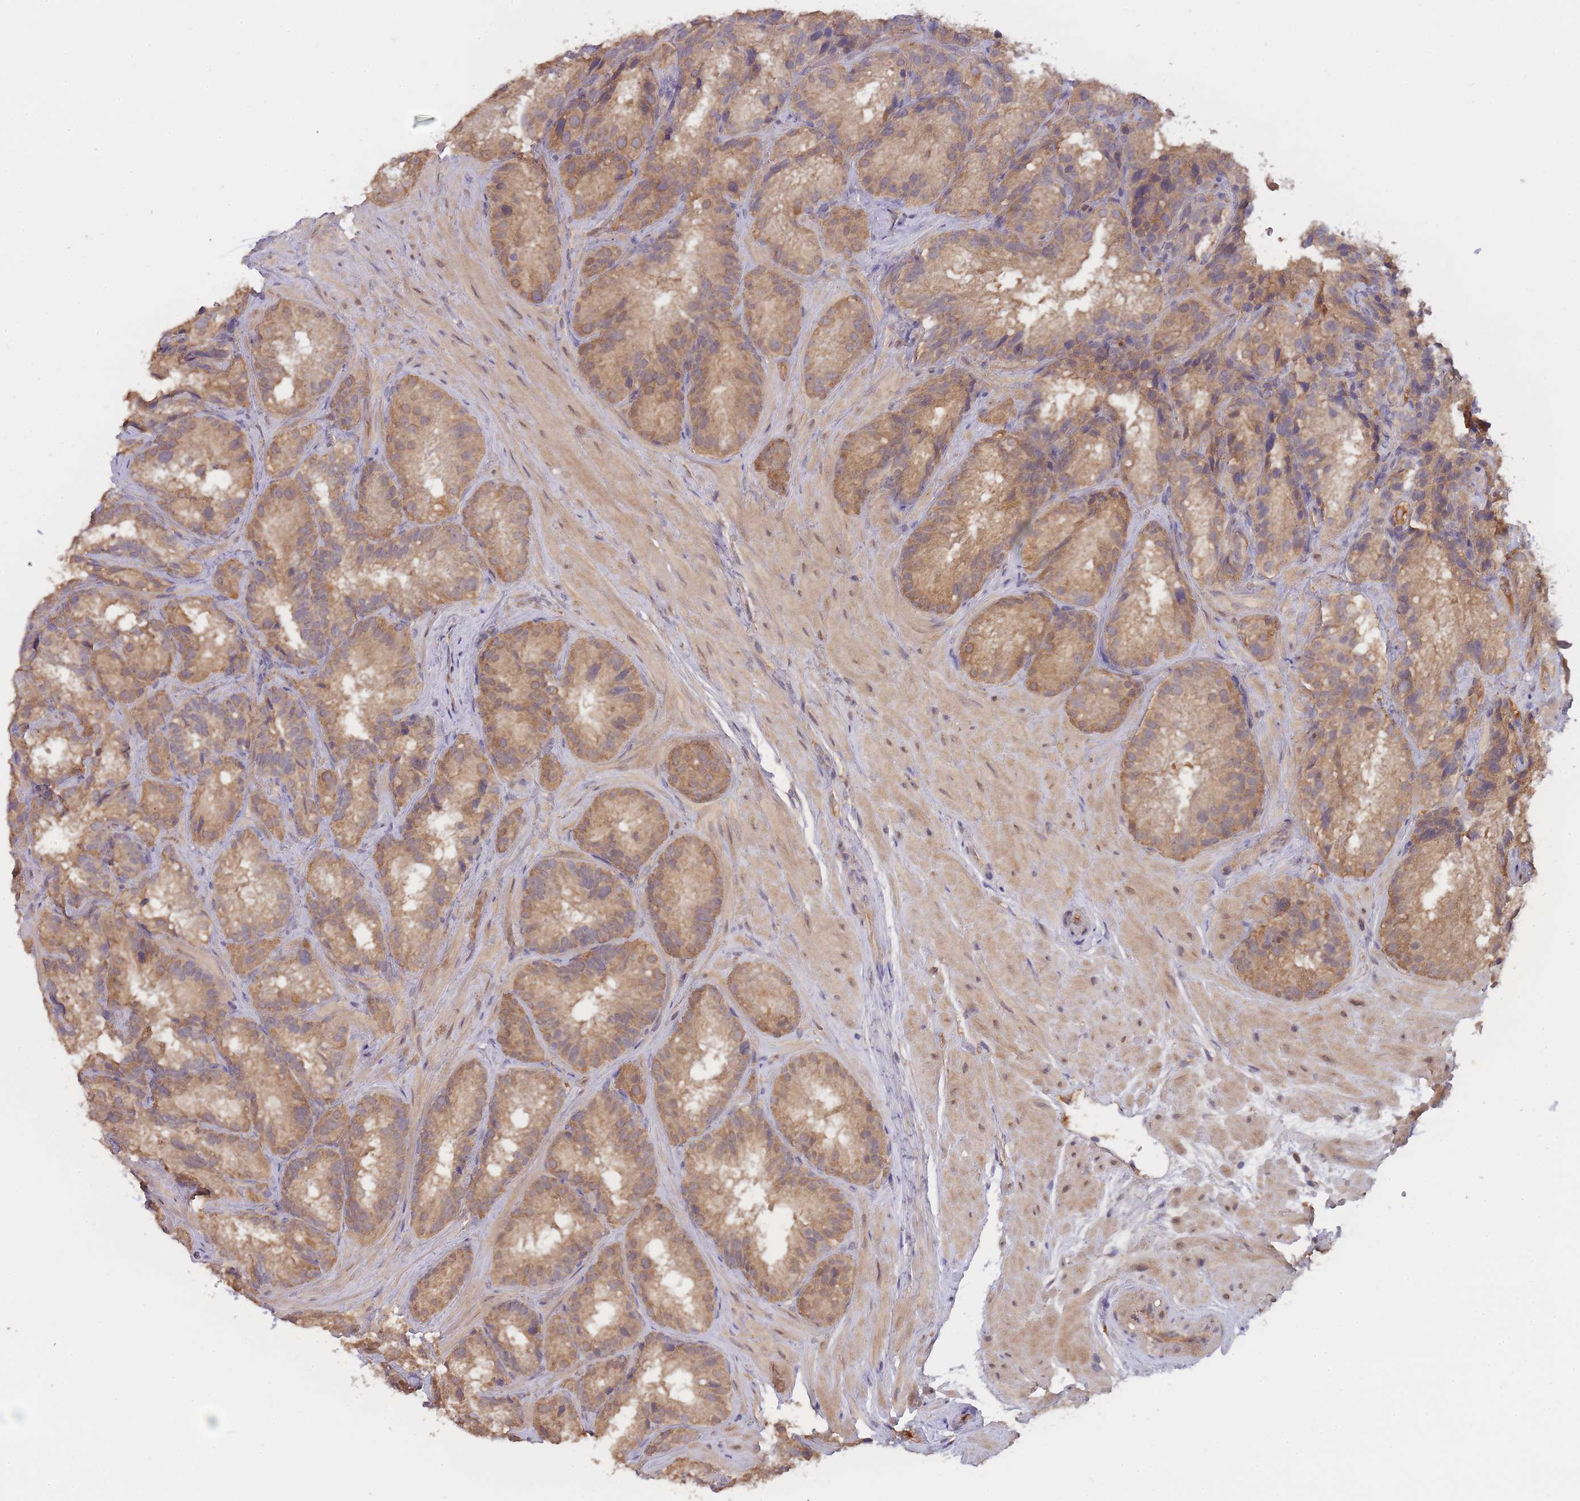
{"staining": {"intensity": "moderate", "quantity": ">75%", "location": "cytoplasmic/membranous"}, "tissue": "seminal vesicle", "cell_type": "Glandular cells", "image_type": "normal", "snomed": [{"axis": "morphology", "description": "Normal tissue, NOS"}, {"axis": "topography", "description": "Seminal veicle"}], "caption": "IHC of unremarkable seminal vesicle displays medium levels of moderate cytoplasmic/membranous positivity in approximately >75% of glandular cells.", "gene": "PIP4P1", "patient": {"sex": "male", "age": 58}}